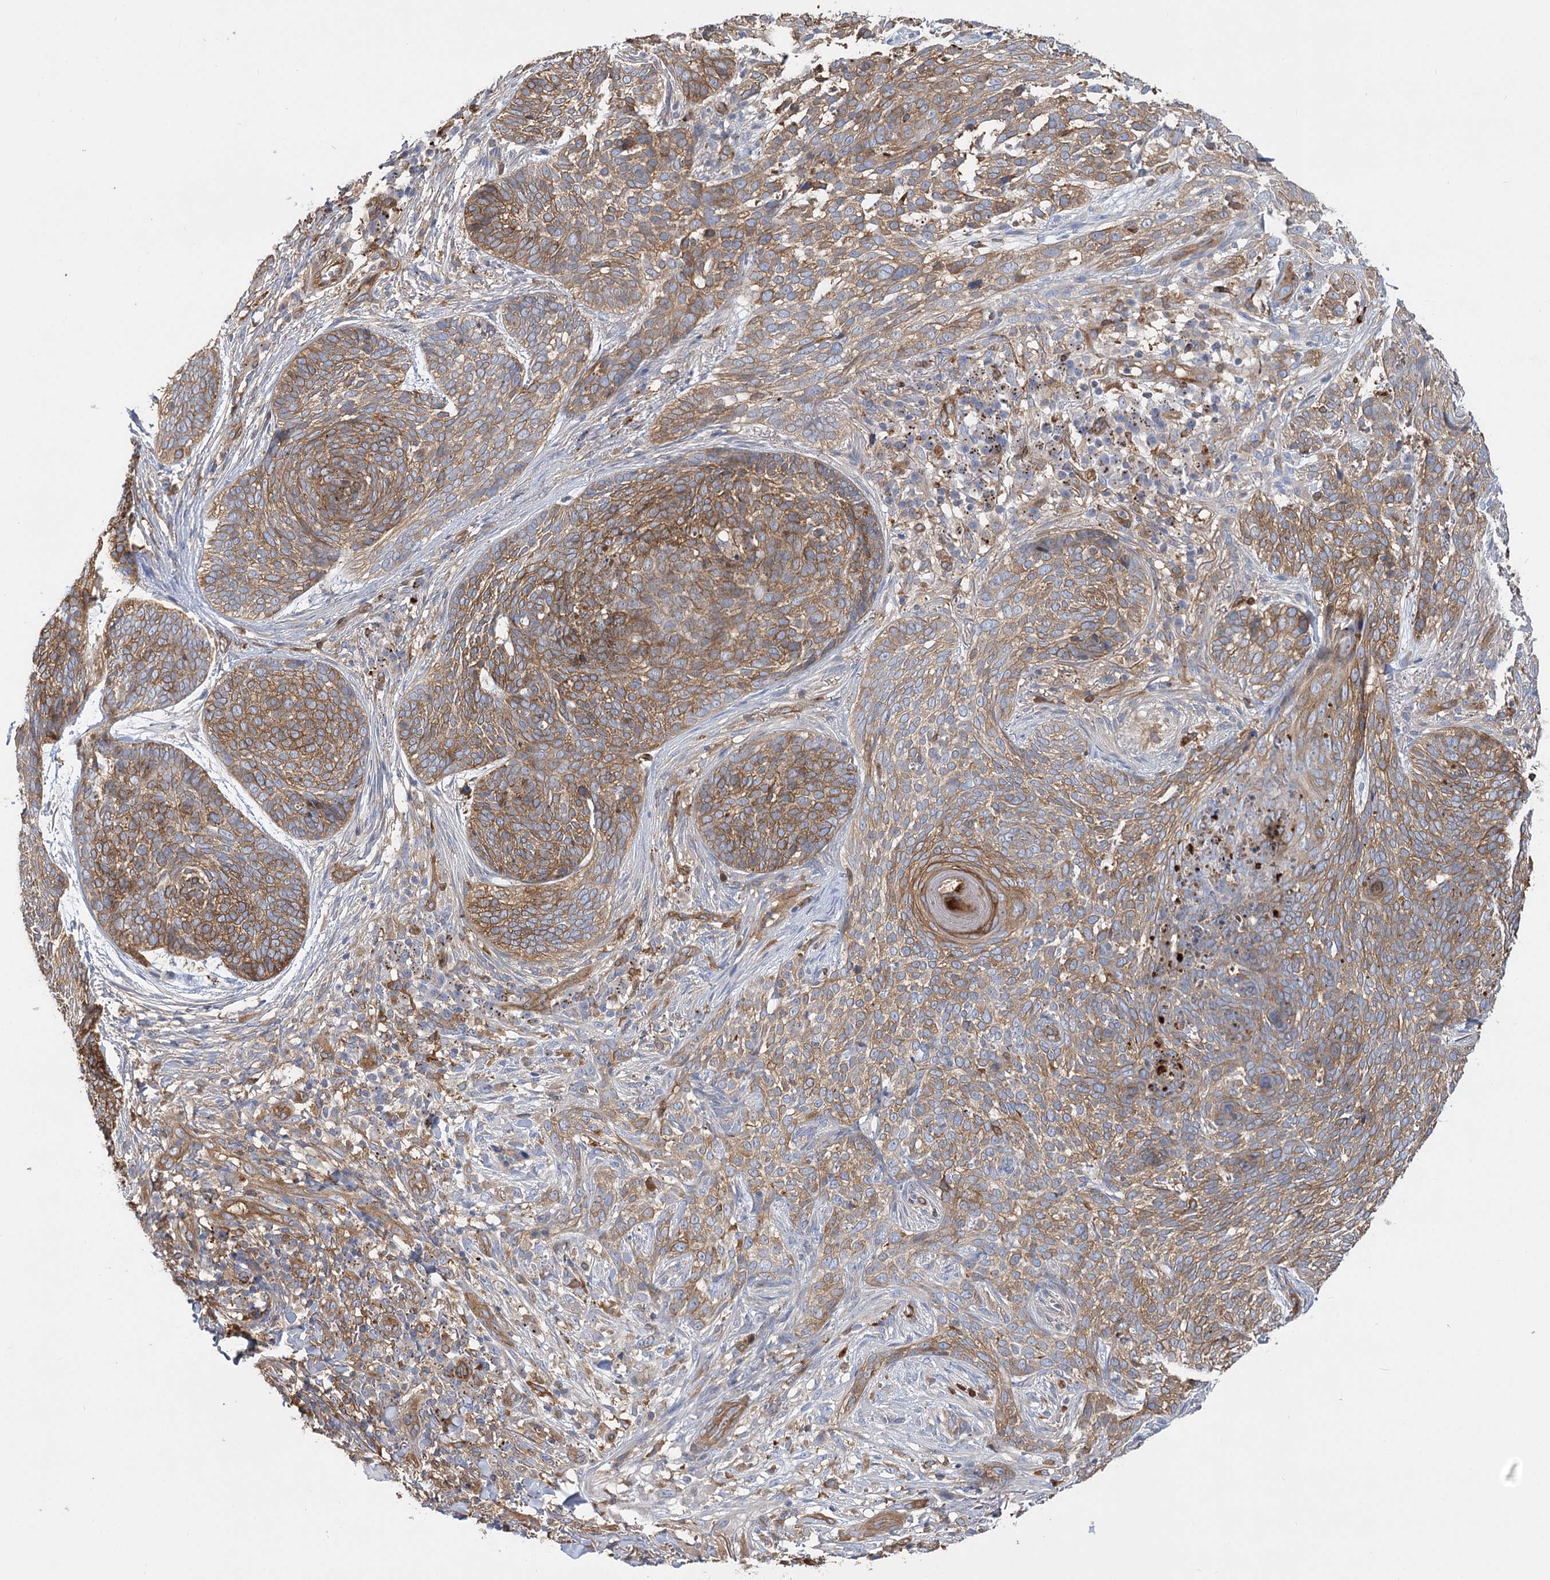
{"staining": {"intensity": "moderate", "quantity": ">75%", "location": "cytoplasmic/membranous"}, "tissue": "skin cancer", "cell_type": "Tumor cells", "image_type": "cancer", "snomed": [{"axis": "morphology", "description": "Basal cell carcinoma"}, {"axis": "topography", "description": "Skin"}], "caption": "Moderate cytoplasmic/membranous expression for a protein is identified in about >75% of tumor cells of skin basal cell carcinoma using IHC.", "gene": "GUSB", "patient": {"sex": "female", "age": 64}}